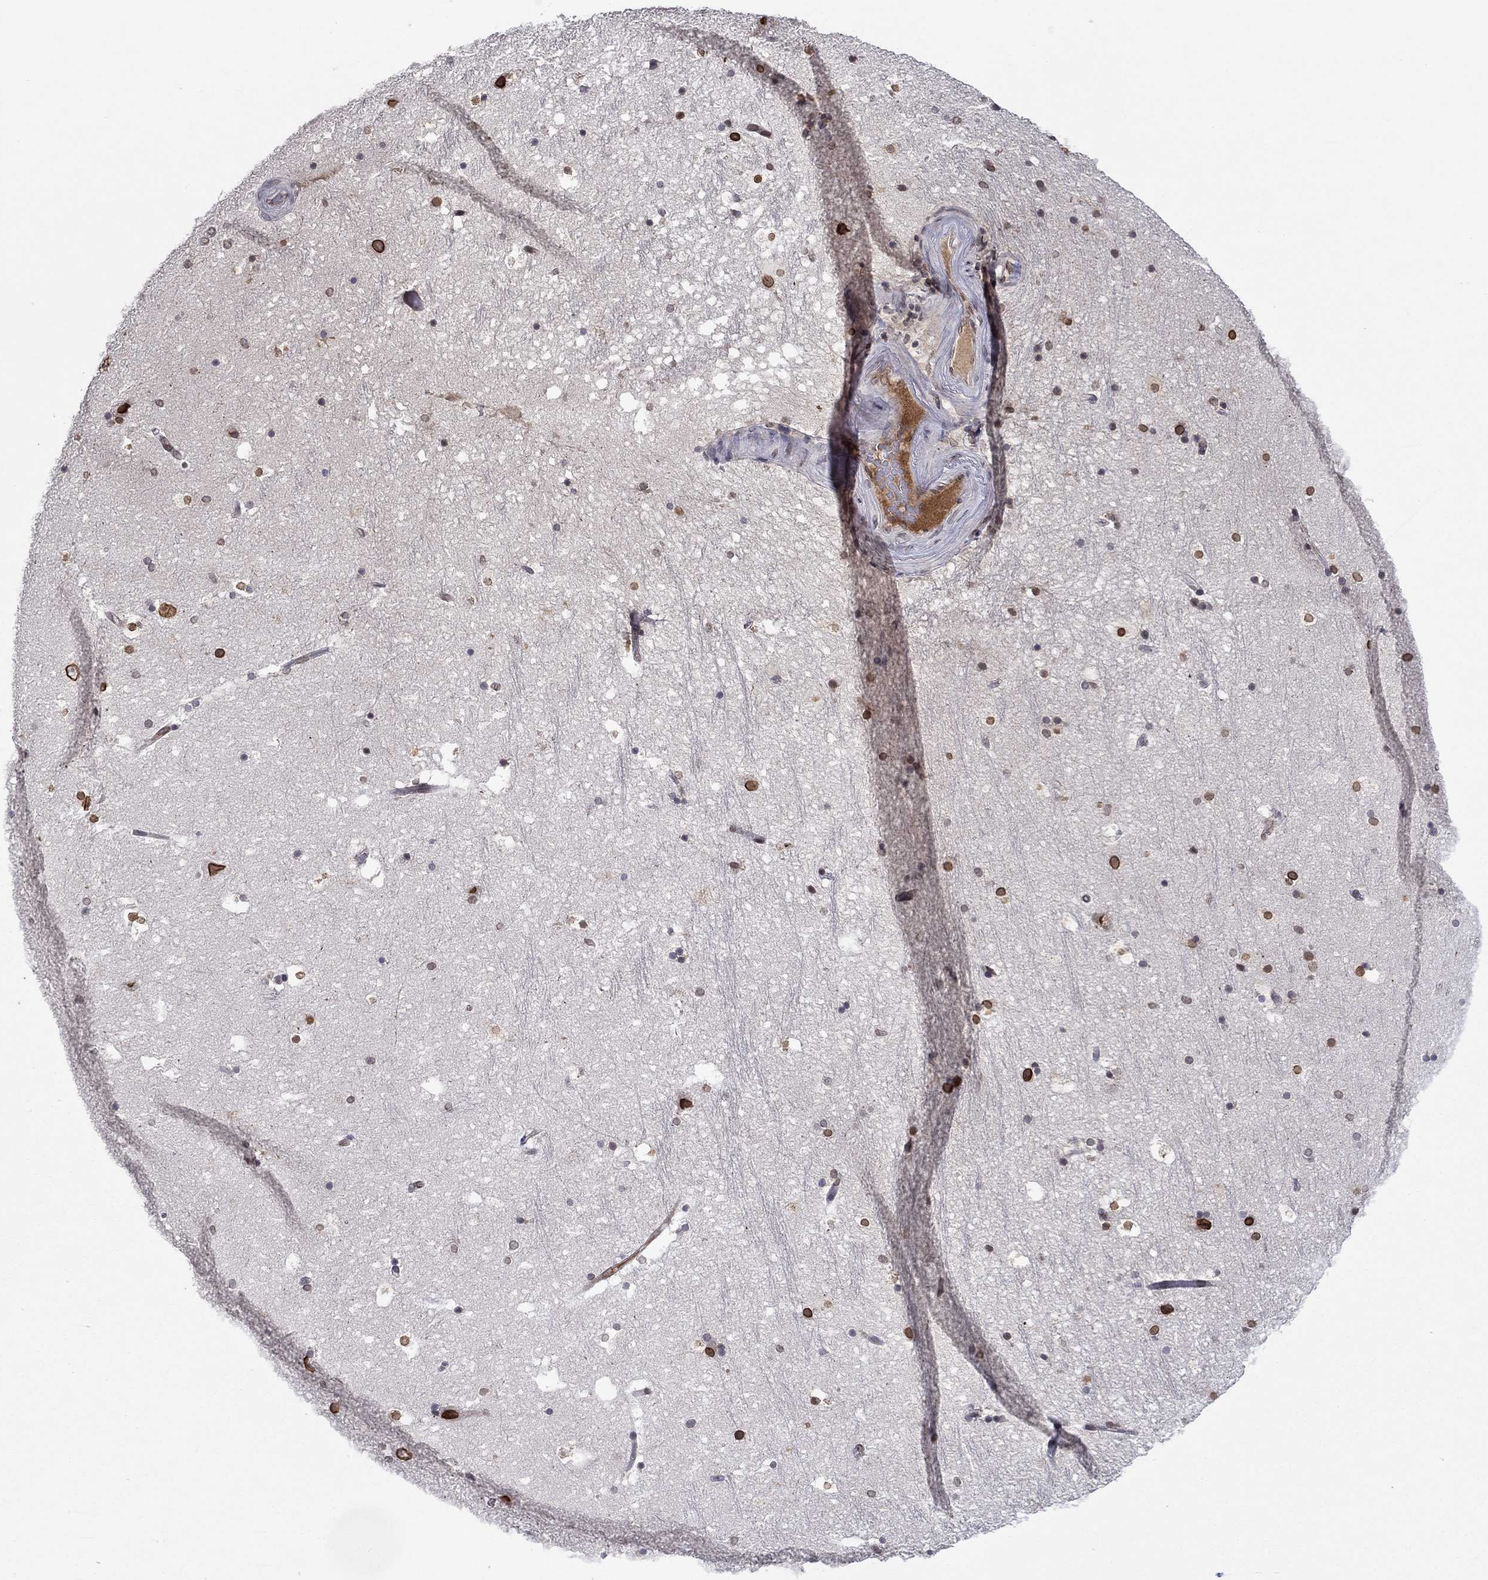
{"staining": {"intensity": "strong", "quantity": "<25%", "location": "nuclear"}, "tissue": "hippocampus", "cell_type": "Glial cells", "image_type": "normal", "snomed": [{"axis": "morphology", "description": "Normal tissue, NOS"}, {"axis": "topography", "description": "Hippocampus"}], "caption": "Immunohistochemistry micrograph of benign human hippocampus stained for a protein (brown), which exhibits medium levels of strong nuclear positivity in approximately <25% of glial cells.", "gene": "CETN3", "patient": {"sex": "male", "age": 51}}